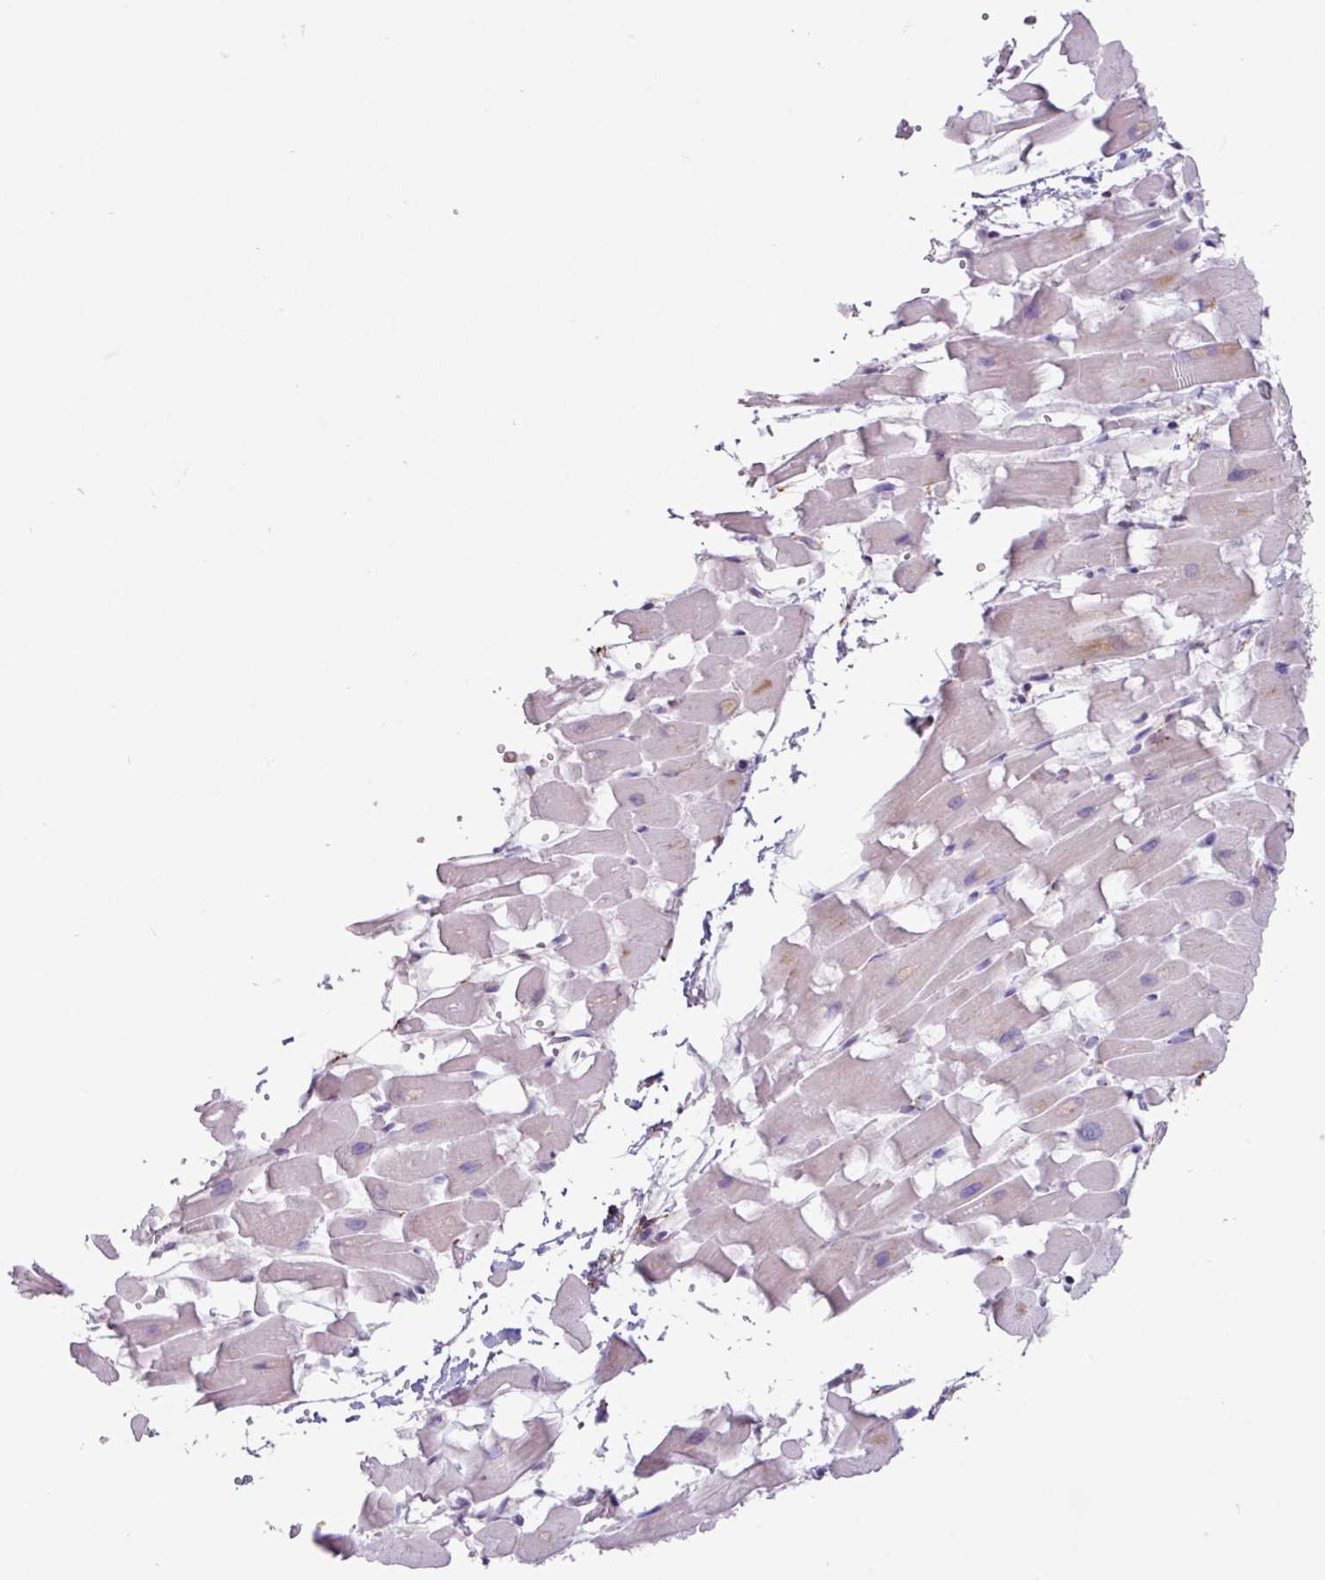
{"staining": {"intensity": "weak", "quantity": "<25%", "location": "cytoplasmic/membranous"}, "tissue": "heart muscle", "cell_type": "Cardiomyocytes", "image_type": "normal", "snomed": [{"axis": "morphology", "description": "Normal tissue, NOS"}, {"axis": "topography", "description": "Heart"}], "caption": "This histopathology image is of benign heart muscle stained with IHC to label a protein in brown with the nuclei are counter-stained blue. There is no positivity in cardiomyocytes.", "gene": "PPP1R35", "patient": {"sex": "male", "age": 37}}